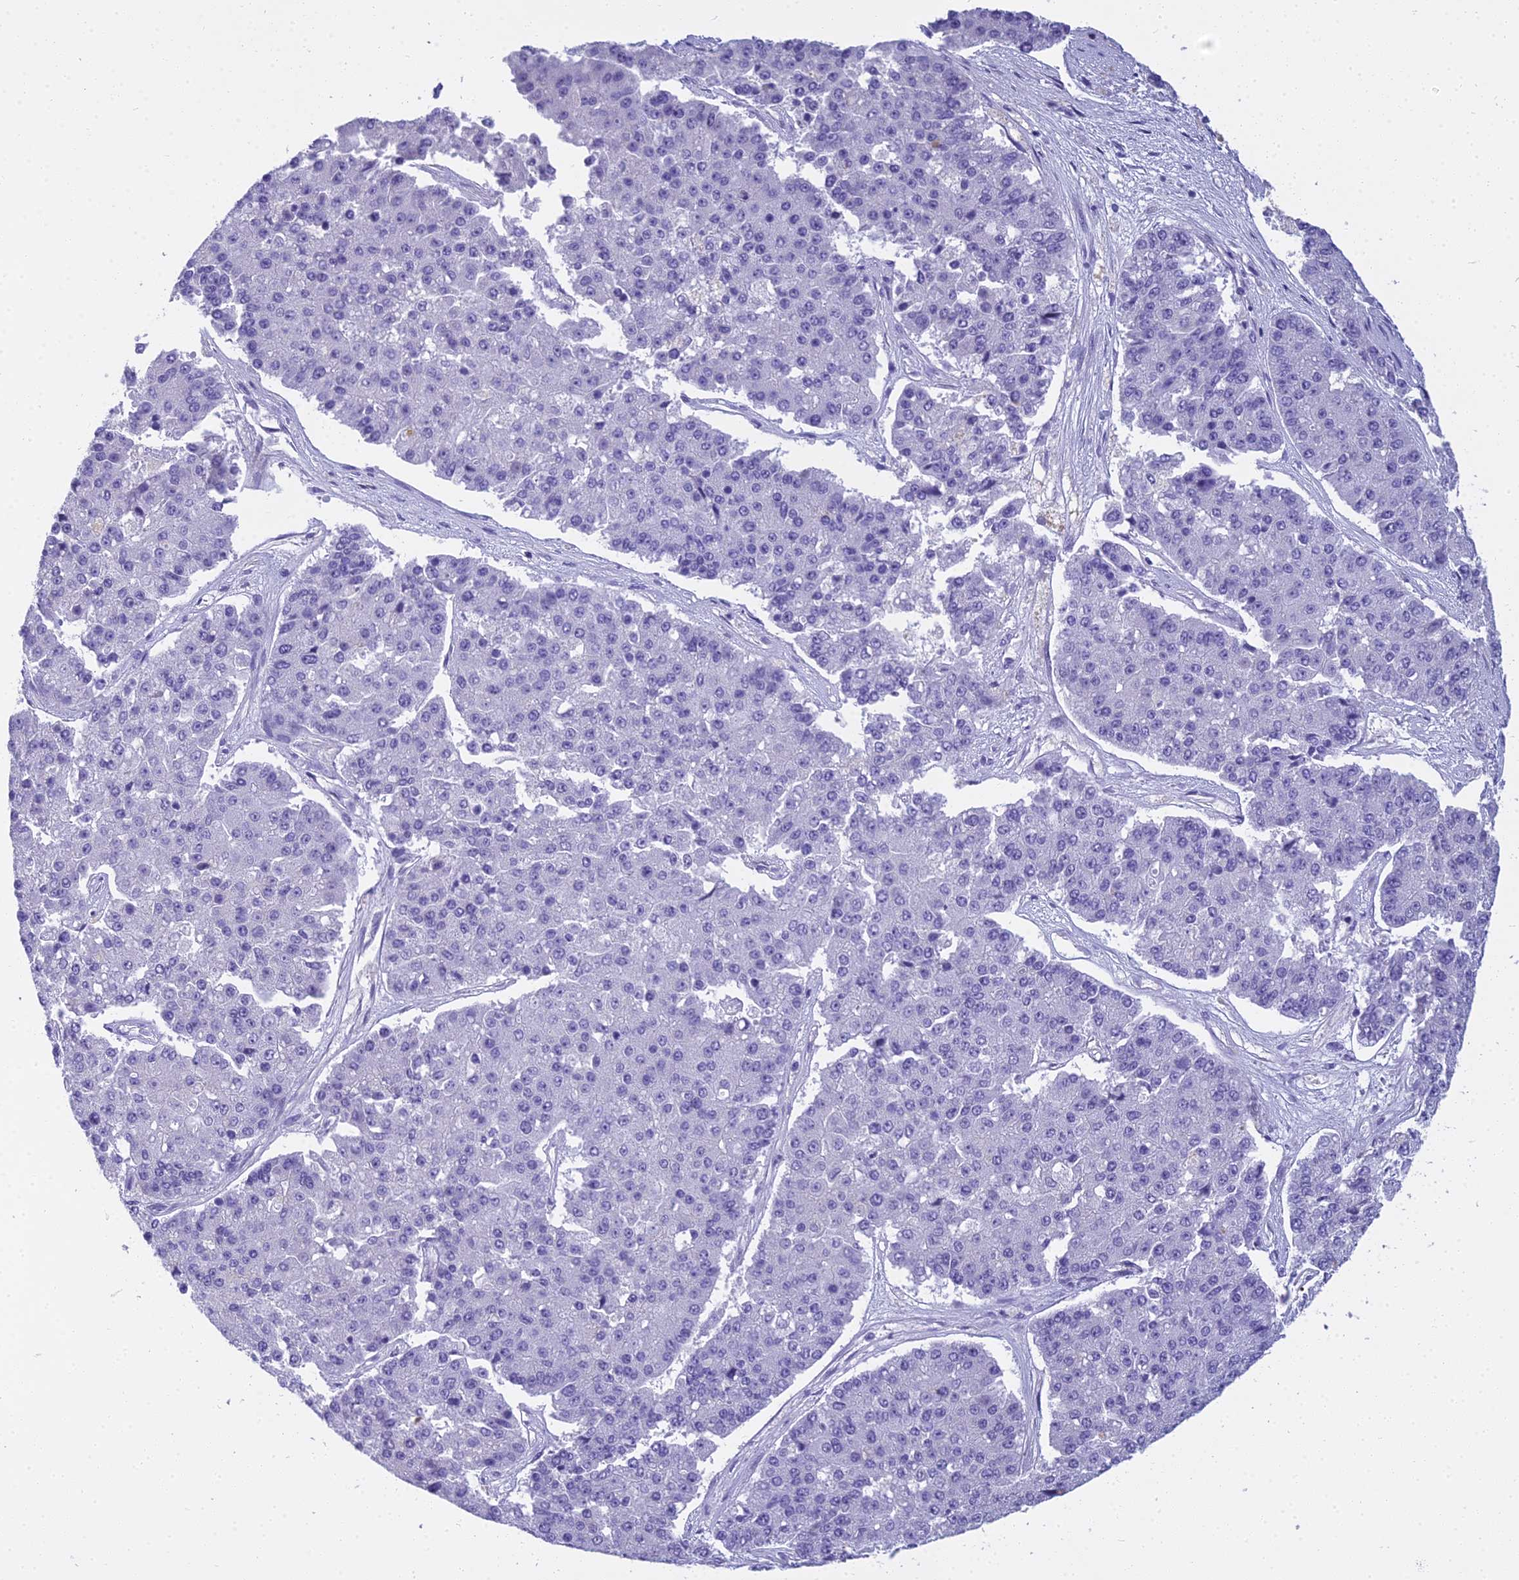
{"staining": {"intensity": "negative", "quantity": "none", "location": "none"}, "tissue": "pancreatic cancer", "cell_type": "Tumor cells", "image_type": "cancer", "snomed": [{"axis": "morphology", "description": "Adenocarcinoma, NOS"}, {"axis": "topography", "description": "Pancreas"}], "caption": "A micrograph of pancreatic cancer (adenocarcinoma) stained for a protein reveals no brown staining in tumor cells.", "gene": "NINJ1", "patient": {"sex": "male", "age": 50}}